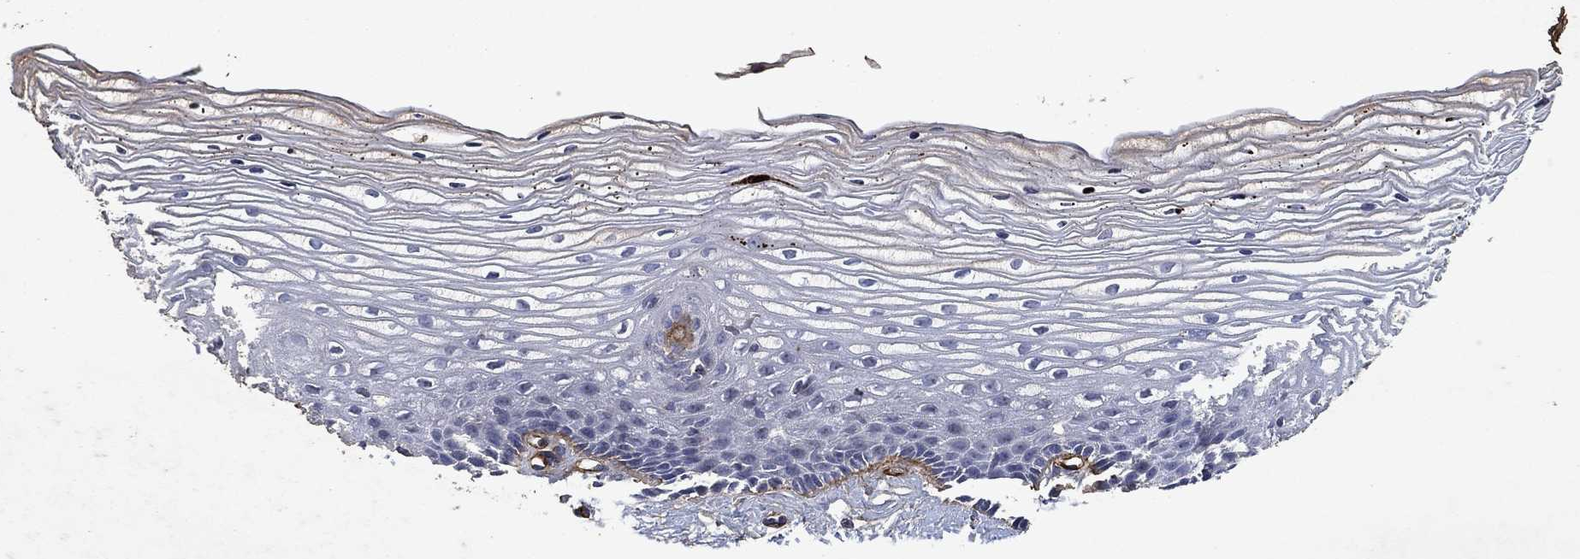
{"staining": {"intensity": "negative", "quantity": "none", "location": "none"}, "tissue": "cervix", "cell_type": "Glandular cells", "image_type": "normal", "snomed": [{"axis": "morphology", "description": "Normal tissue, NOS"}, {"axis": "topography", "description": "Cervix"}], "caption": "This is a histopathology image of immunohistochemistry staining of unremarkable cervix, which shows no expression in glandular cells. (Immunohistochemistry, brightfield microscopy, high magnification).", "gene": "COL4A2", "patient": {"sex": "female", "age": 40}}